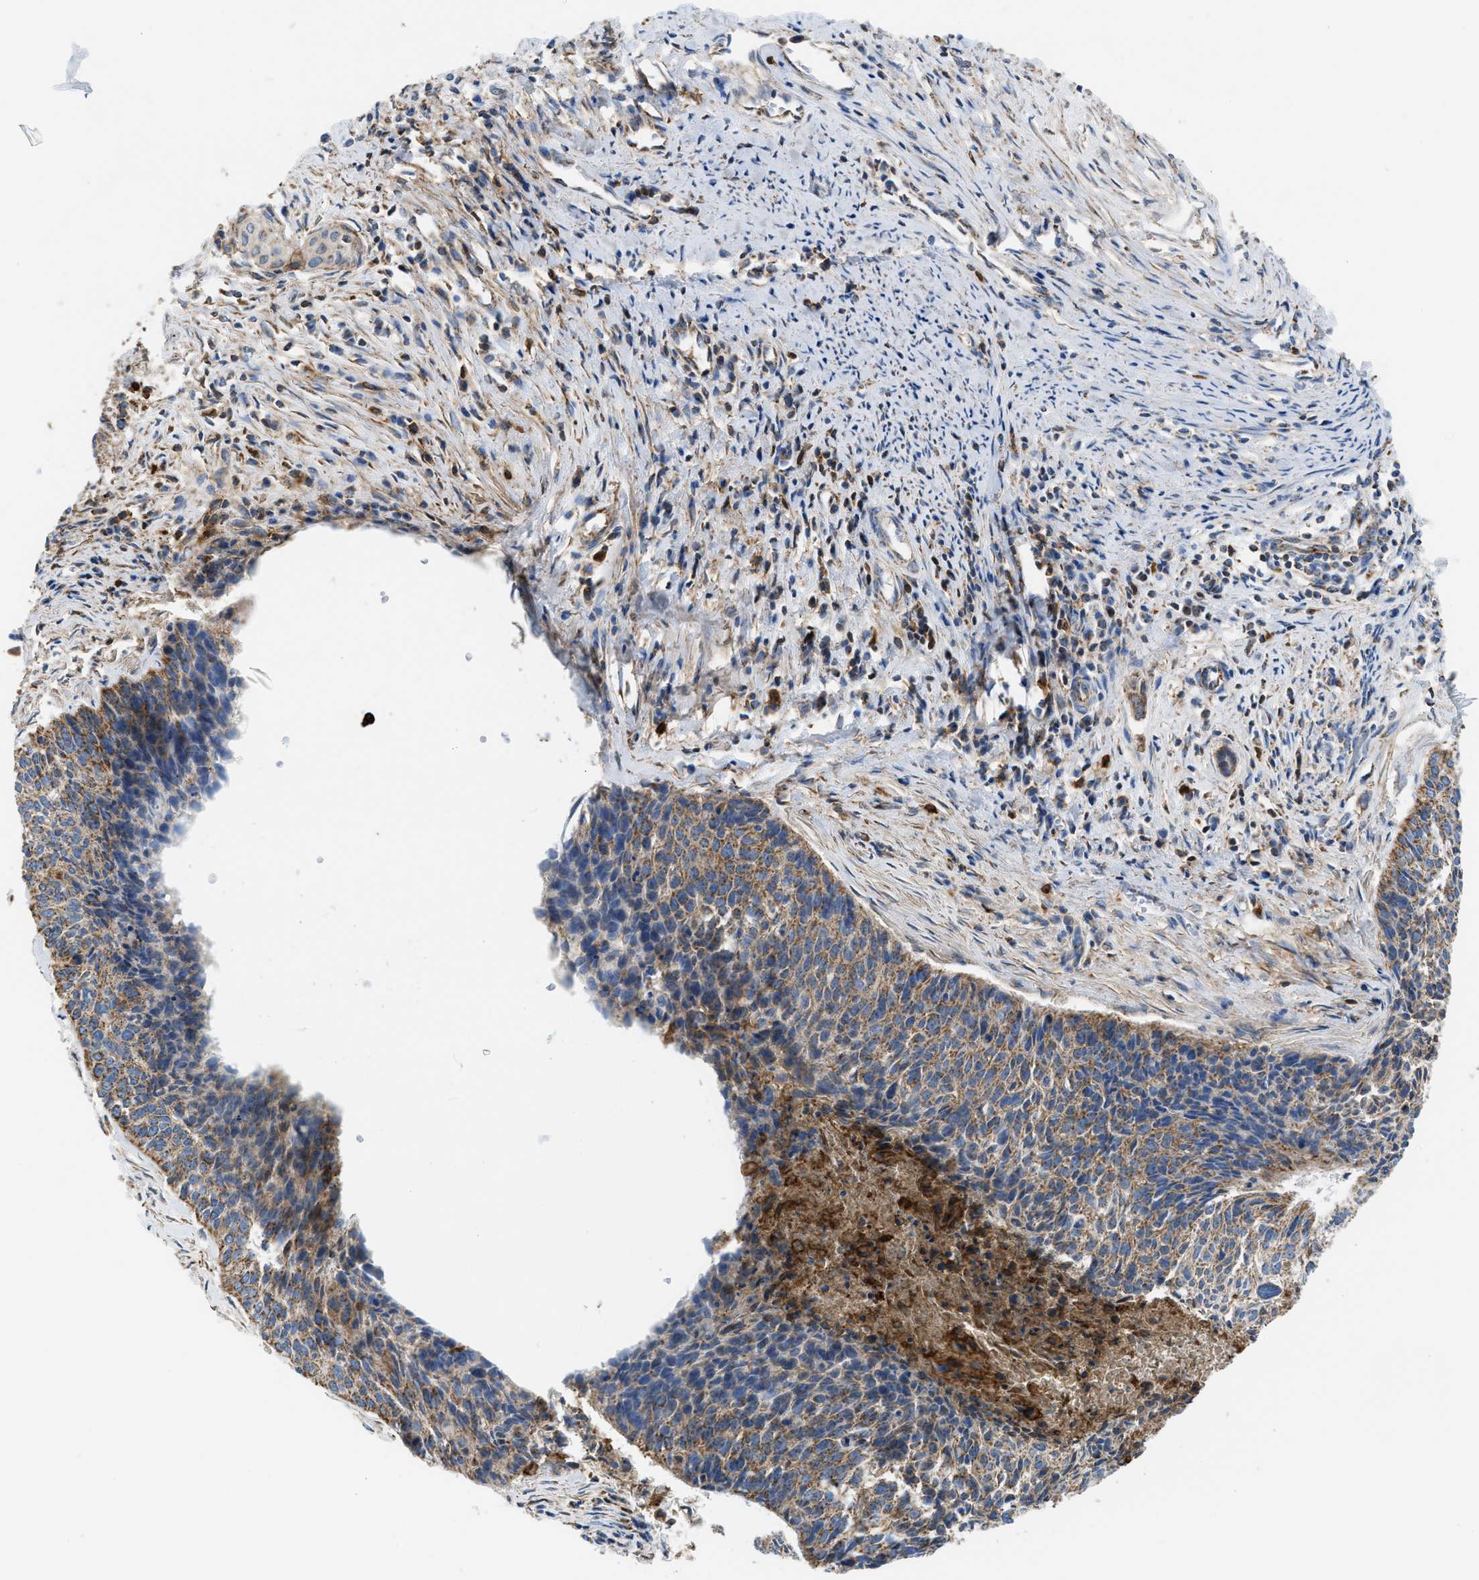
{"staining": {"intensity": "moderate", "quantity": ">75%", "location": "cytoplasmic/membranous"}, "tissue": "cervical cancer", "cell_type": "Tumor cells", "image_type": "cancer", "snomed": [{"axis": "morphology", "description": "Squamous cell carcinoma, NOS"}, {"axis": "topography", "description": "Cervix"}], "caption": "Squamous cell carcinoma (cervical) stained for a protein demonstrates moderate cytoplasmic/membranous positivity in tumor cells.", "gene": "ECHS1", "patient": {"sex": "female", "age": 55}}